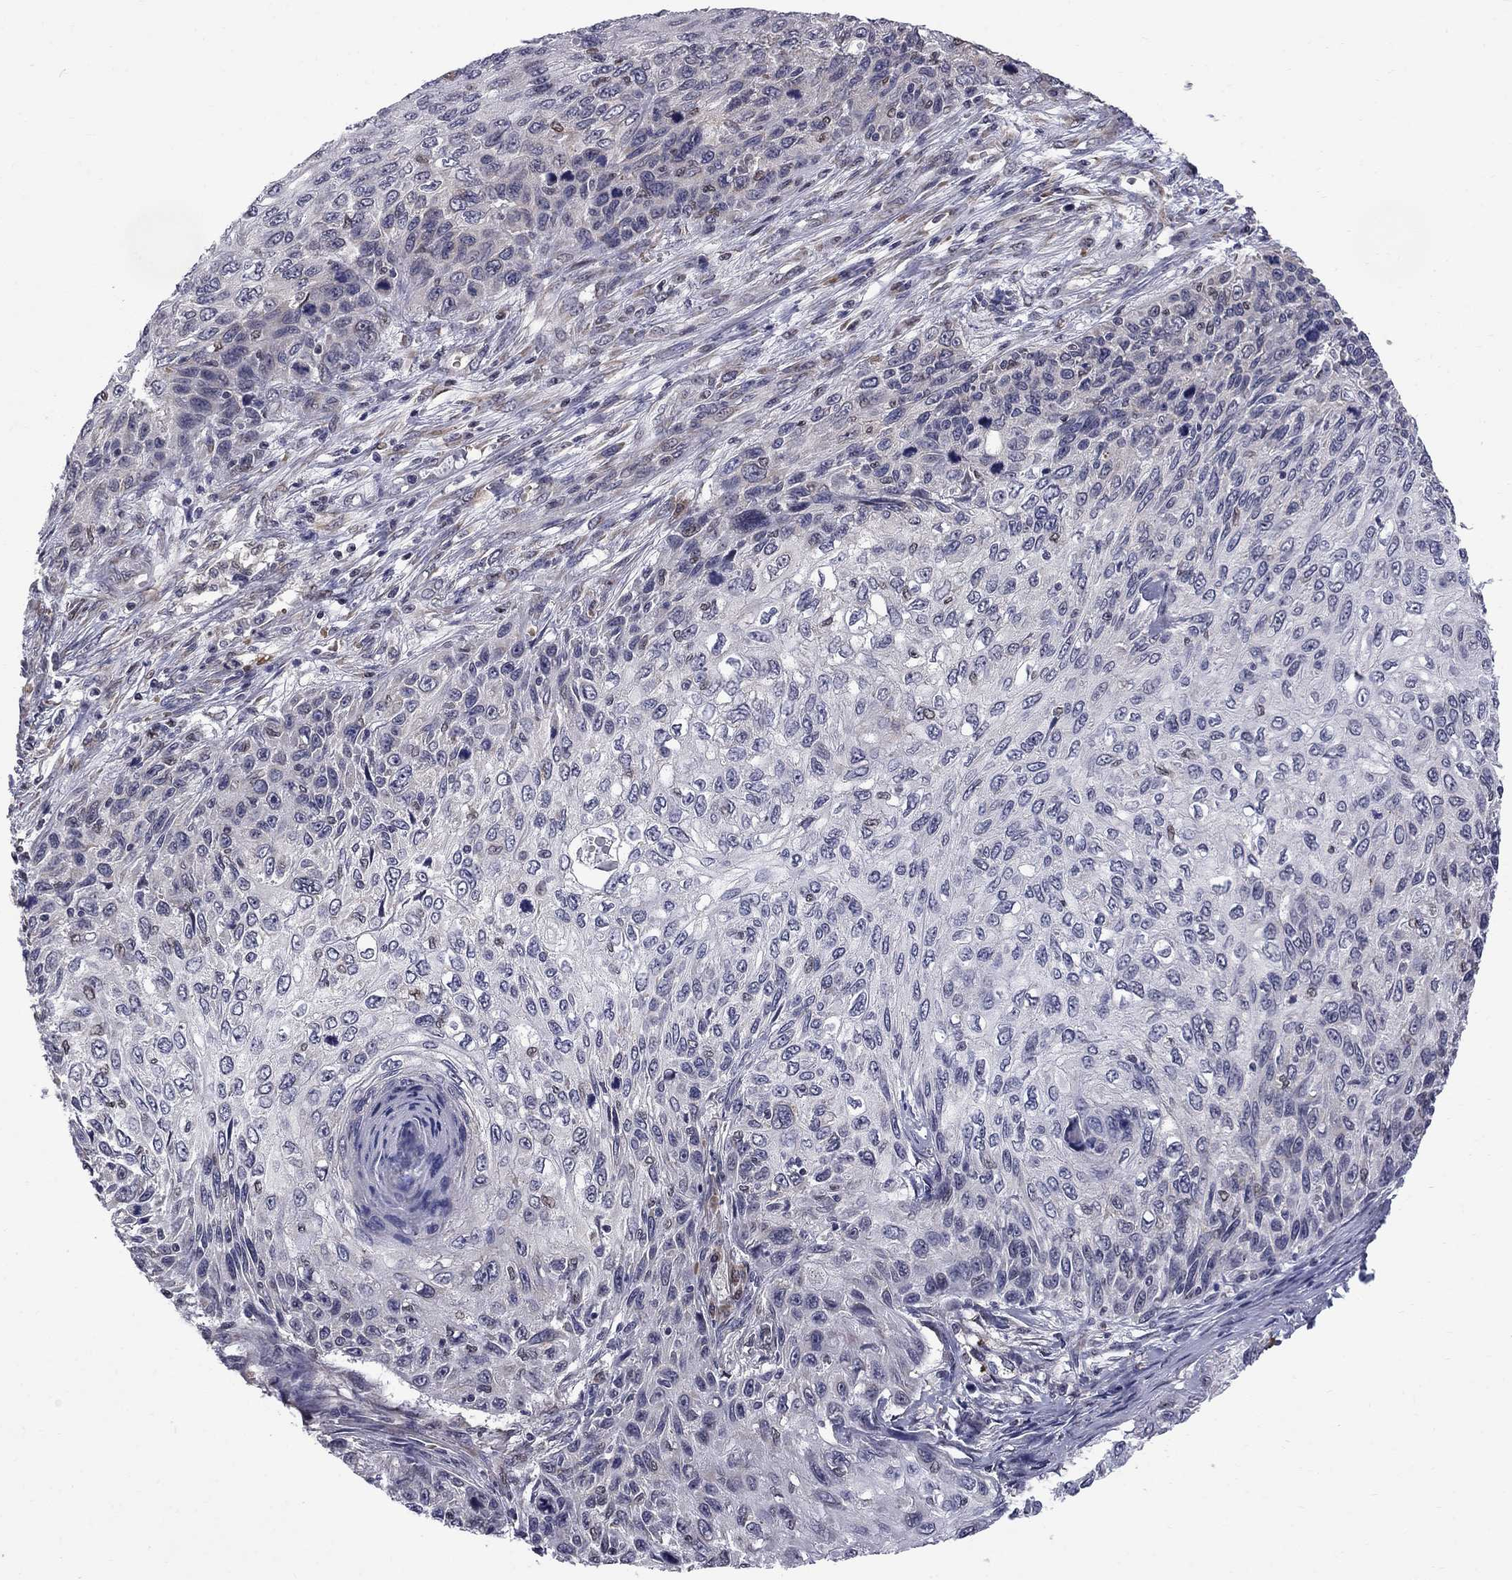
{"staining": {"intensity": "negative", "quantity": "none", "location": "none"}, "tissue": "skin cancer", "cell_type": "Tumor cells", "image_type": "cancer", "snomed": [{"axis": "morphology", "description": "Squamous cell carcinoma, NOS"}, {"axis": "topography", "description": "Skin"}], "caption": "Skin cancer (squamous cell carcinoma) was stained to show a protein in brown. There is no significant expression in tumor cells.", "gene": "HSPB2", "patient": {"sex": "male", "age": 92}}